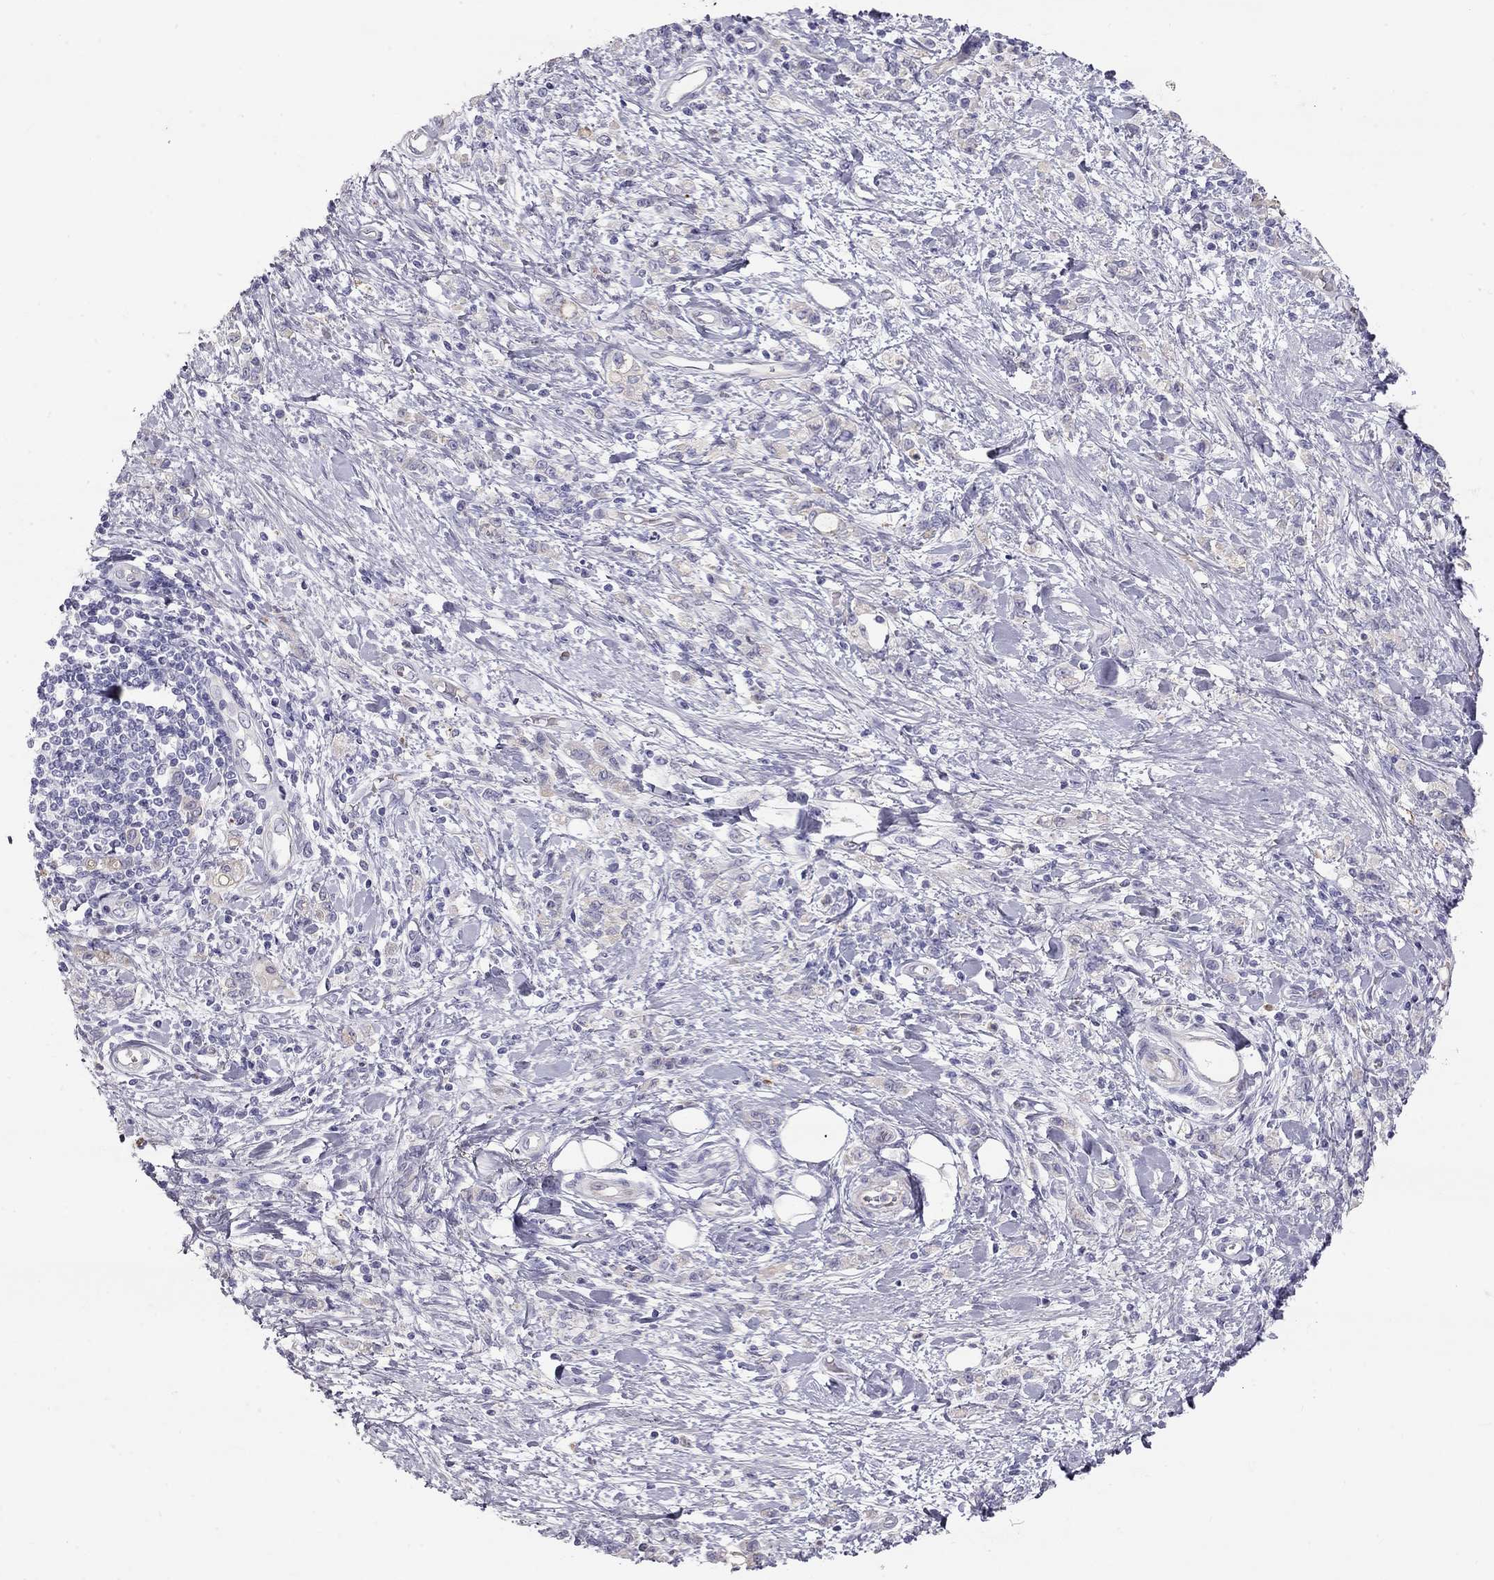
{"staining": {"intensity": "negative", "quantity": "none", "location": "none"}, "tissue": "stomach cancer", "cell_type": "Tumor cells", "image_type": "cancer", "snomed": [{"axis": "morphology", "description": "Adenocarcinoma, NOS"}, {"axis": "topography", "description": "Stomach"}], "caption": "Immunohistochemistry (IHC) micrograph of neoplastic tissue: stomach adenocarcinoma stained with DAB (3,3'-diaminobenzidine) exhibits no significant protein expression in tumor cells.", "gene": "TDRD6", "patient": {"sex": "male", "age": 77}}